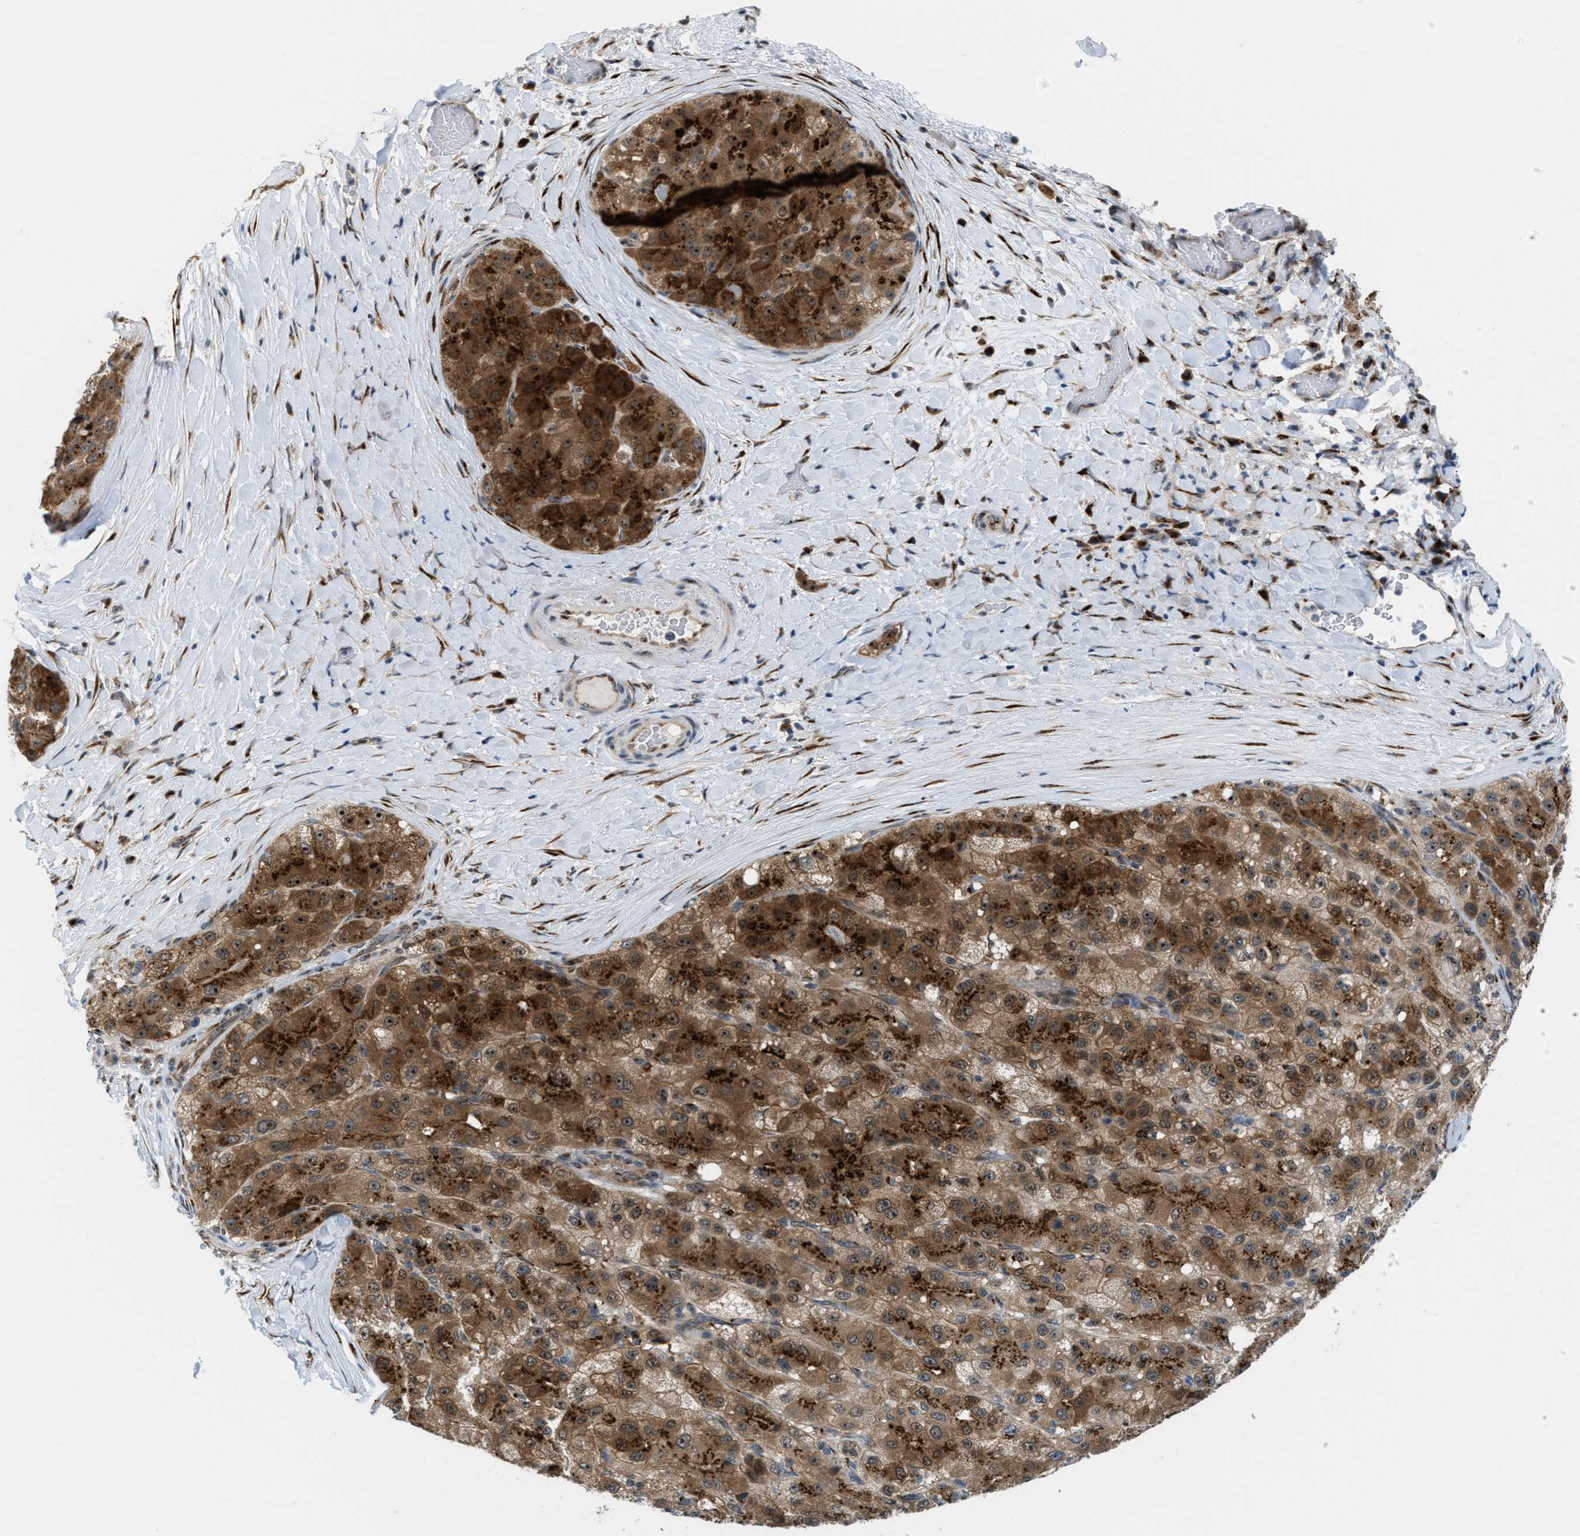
{"staining": {"intensity": "moderate", "quantity": ">75%", "location": "cytoplasmic/membranous,nuclear"}, "tissue": "liver cancer", "cell_type": "Tumor cells", "image_type": "cancer", "snomed": [{"axis": "morphology", "description": "Carcinoma, Hepatocellular, NOS"}, {"axis": "topography", "description": "Liver"}], "caption": "Hepatocellular carcinoma (liver) was stained to show a protein in brown. There is medium levels of moderate cytoplasmic/membranous and nuclear staining in about >75% of tumor cells.", "gene": "SLC38A10", "patient": {"sex": "male", "age": 80}}